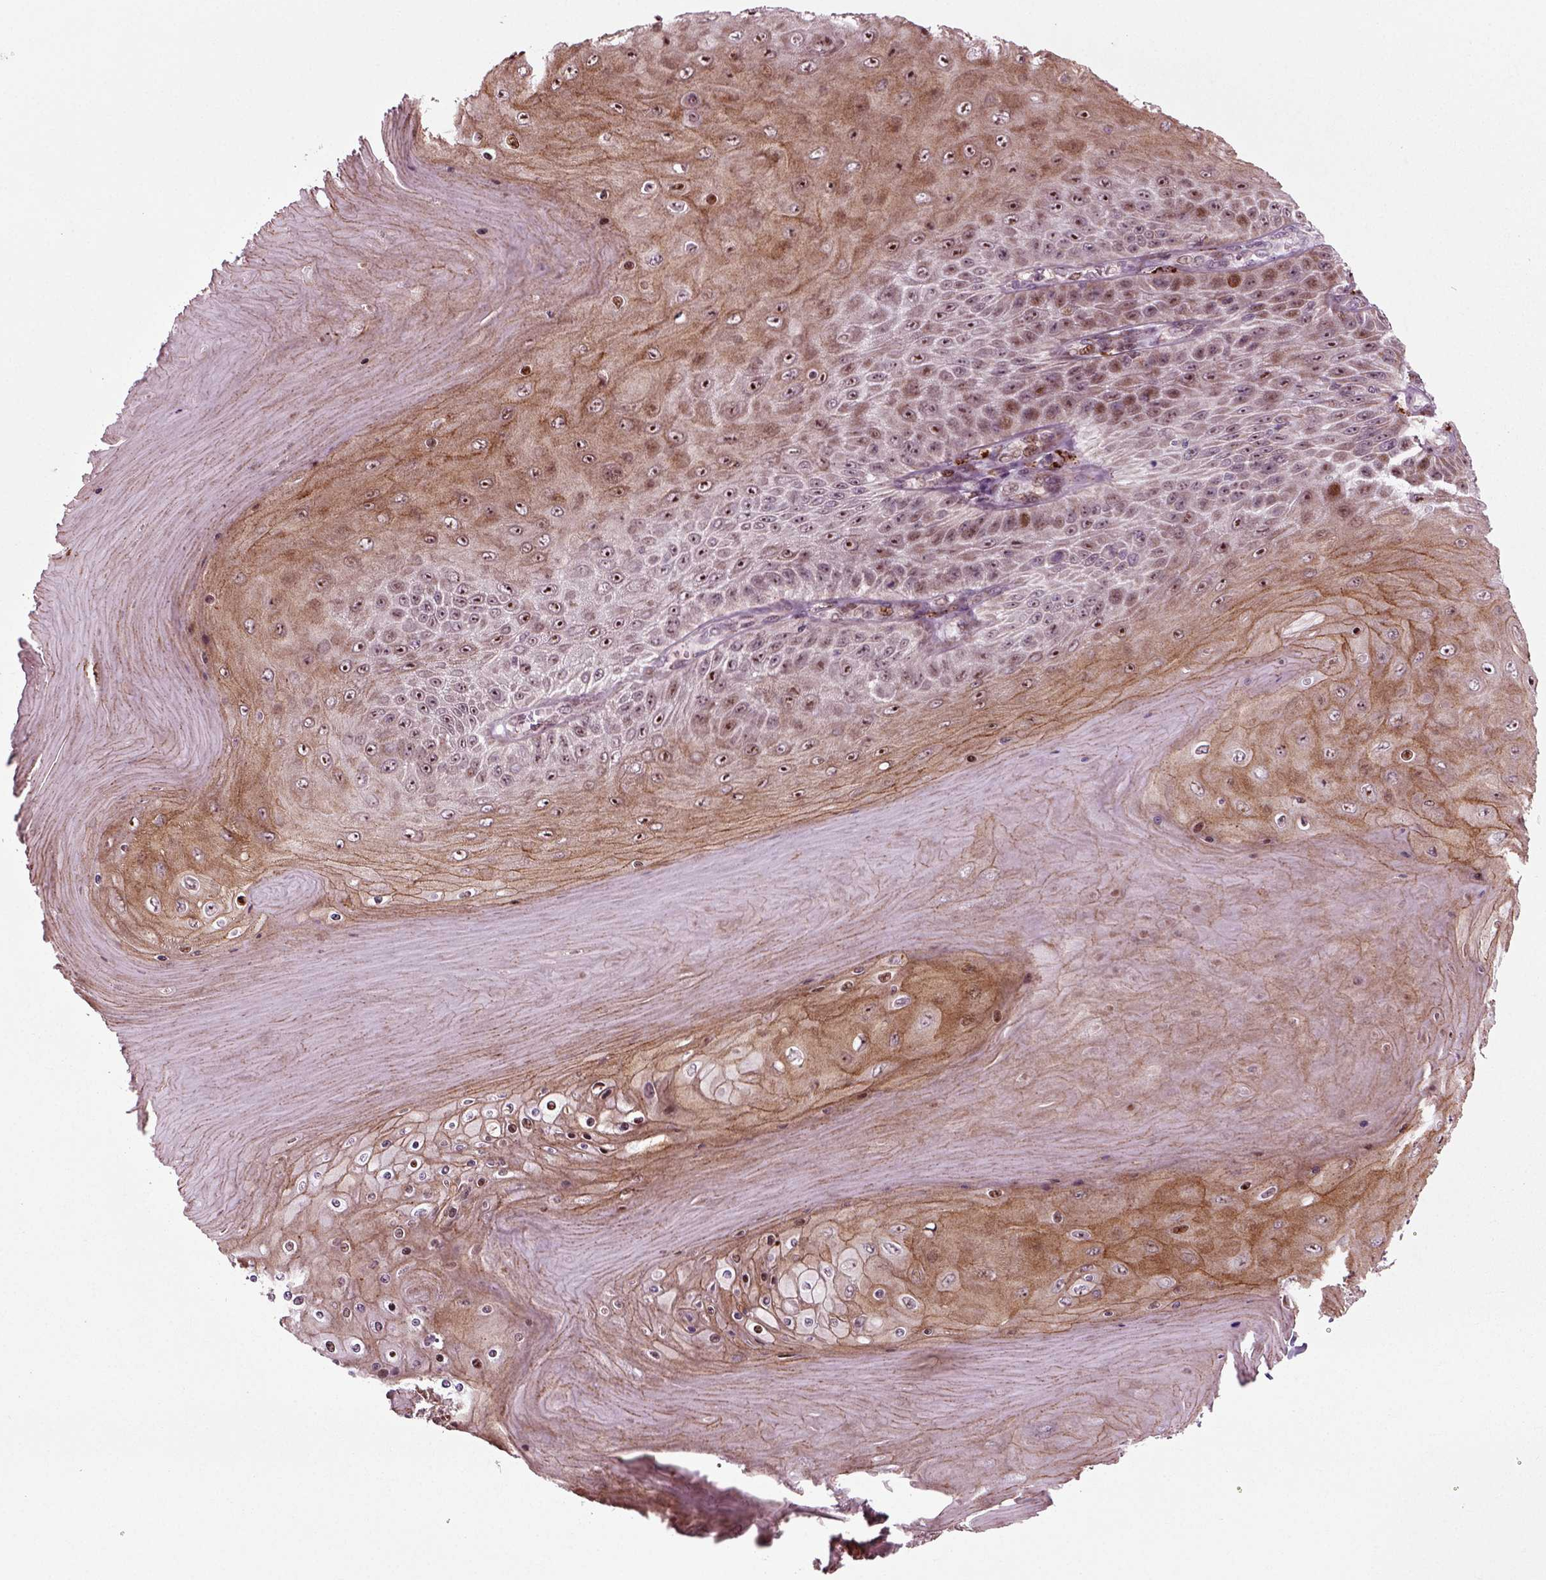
{"staining": {"intensity": "moderate", "quantity": "25%-75%", "location": "cytoplasmic/membranous,nuclear"}, "tissue": "skin cancer", "cell_type": "Tumor cells", "image_type": "cancer", "snomed": [{"axis": "morphology", "description": "Squamous cell carcinoma, NOS"}, {"axis": "topography", "description": "Skin"}], "caption": "Human skin cancer (squamous cell carcinoma) stained with a protein marker displays moderate staining in tumor cells.", "gene": "CDC14A", "patient": {"sex": "male", "age": 62}}